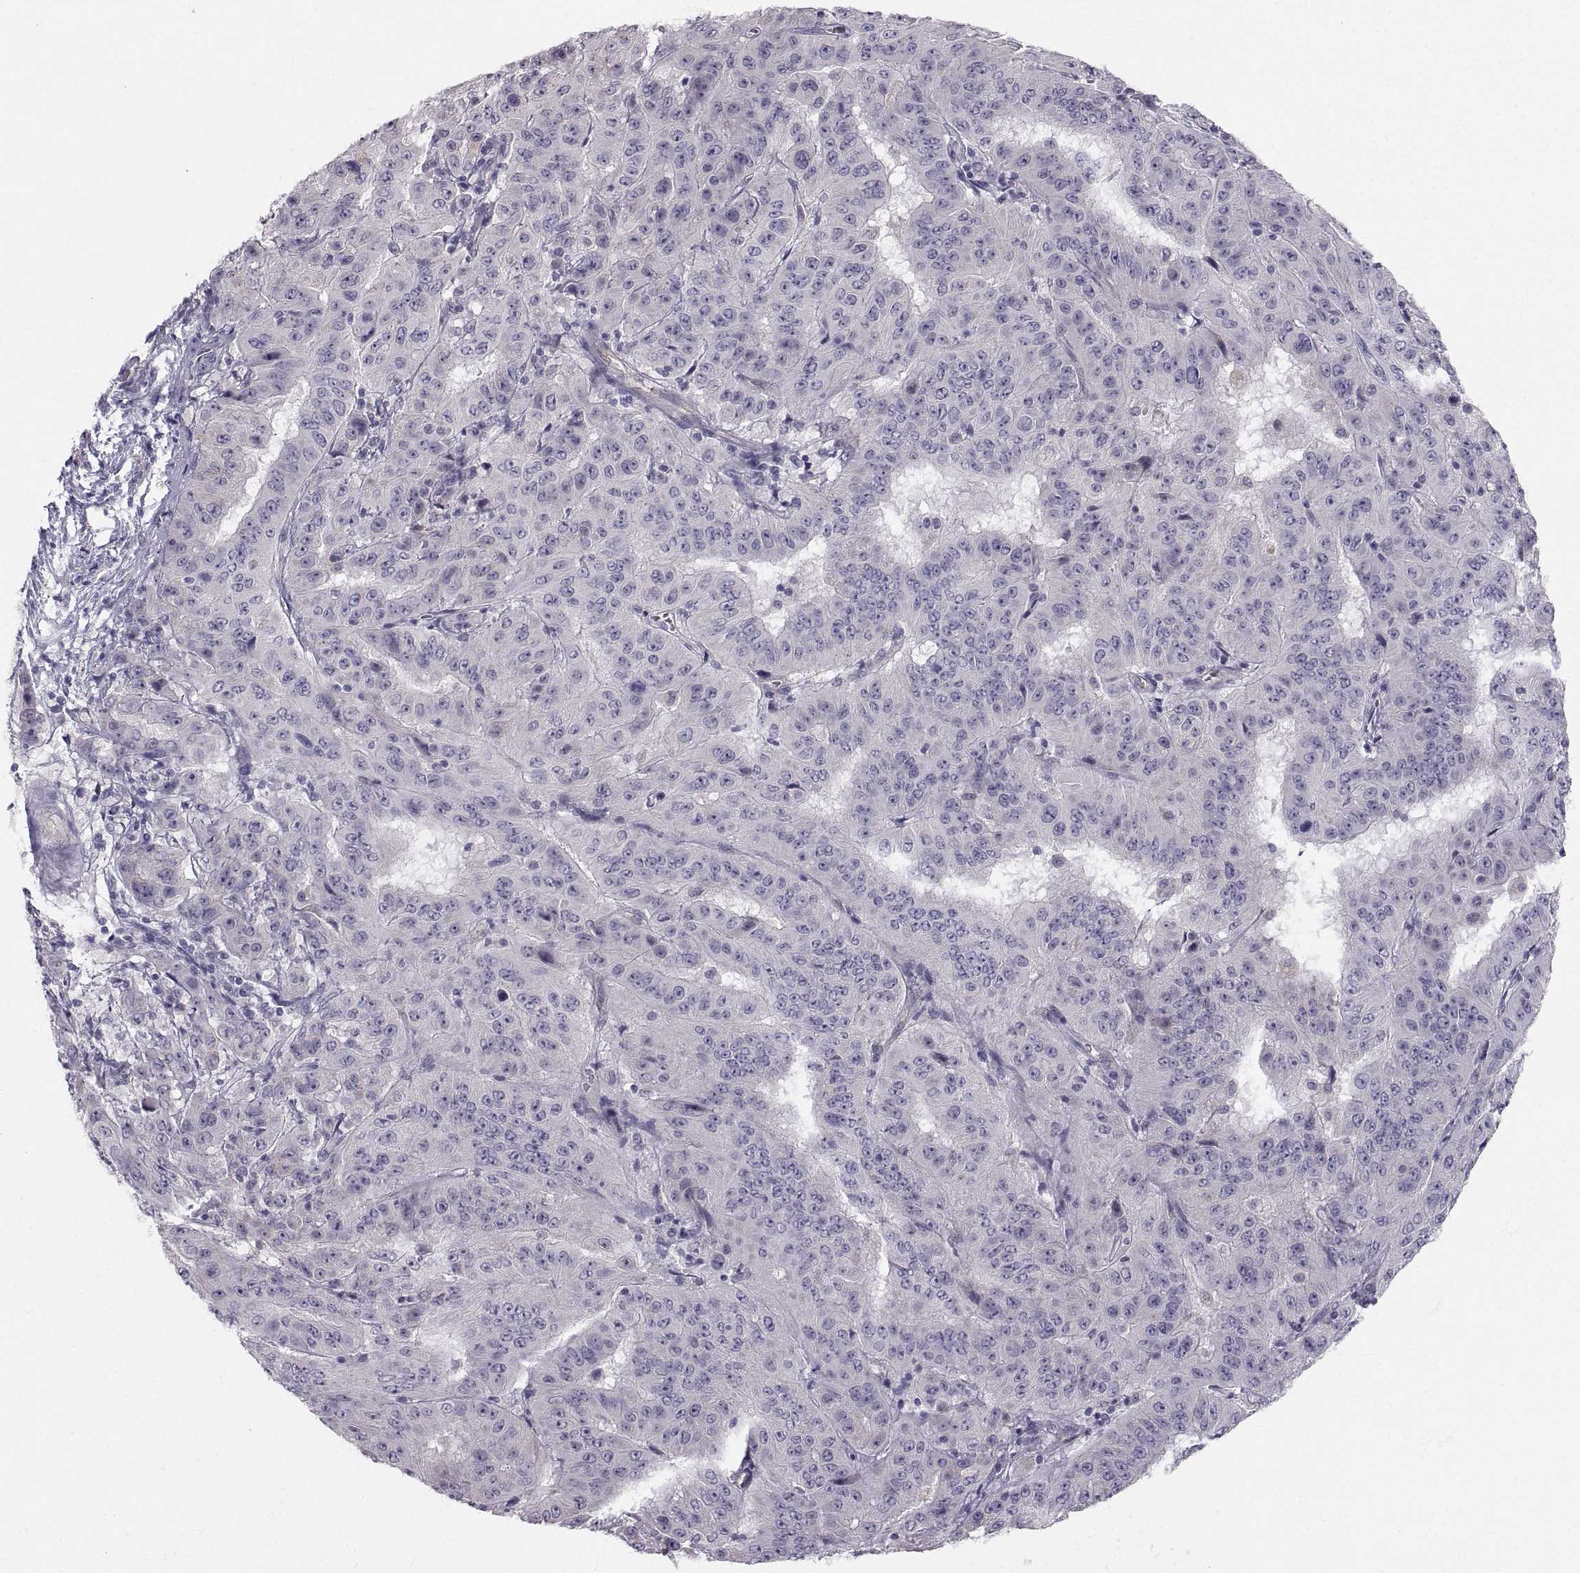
{"staining": {"intensity": "negative", "quantity": "none", "location": "none"}, "tissue": "pancreatic cancer", "cell_type": "Tumor cells", "image_type": "cancer", "snomed": [{"axis": "morphology", "description": "Adenocarcinoma, NOS"}, {"axis": "topography", "description": "Pancreas"}], "caption": "Immunohistochemical staining of pancreatic cancer exhibits no significant expression in tumor cells.", "gene": "PGM5", "patient": {"sex": "male", "age": 63}}